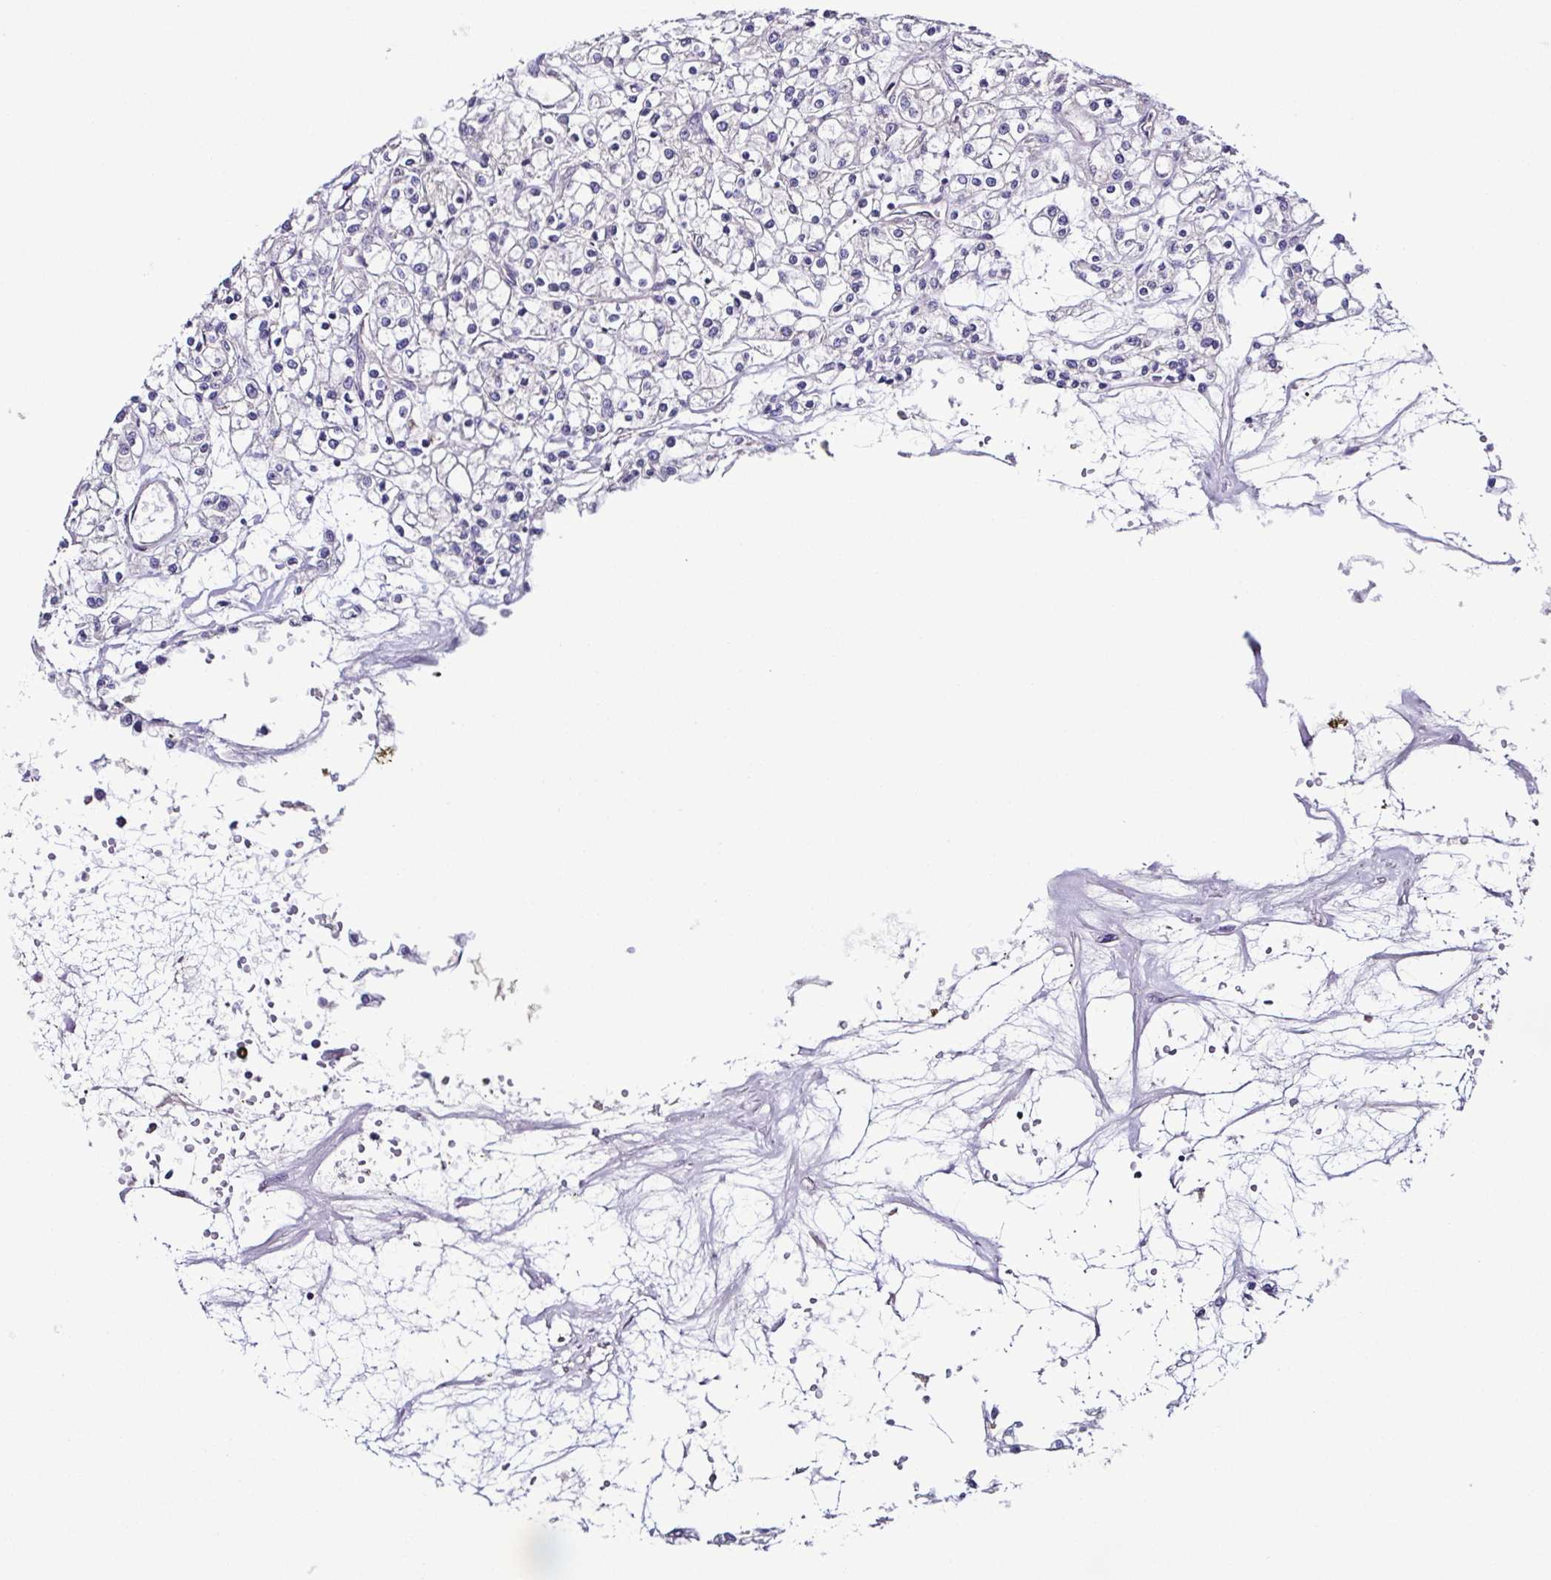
{"staining": {"intensity": "negative", "quantity": "none", "location": "none"}, "tissue": "renal cancer", "cell_type": "Tumor cells", "image_type": "cancer", "snomed": [{"axis": "morphology", "description": "Adenocarcinoma, NOS"}, {"axis": "topography", "description": "Kidney"}], "caption": "A micrograph of human renal cancer is negative for staining in tumor cells. The staining was performed using DAB to visualize the protein expression in brown, while the nuclei were stained in blue with hematoxylin (Magnification: 20x).", "gene": "LMOD2", "patient": {"sex": "female", "age": 59}}